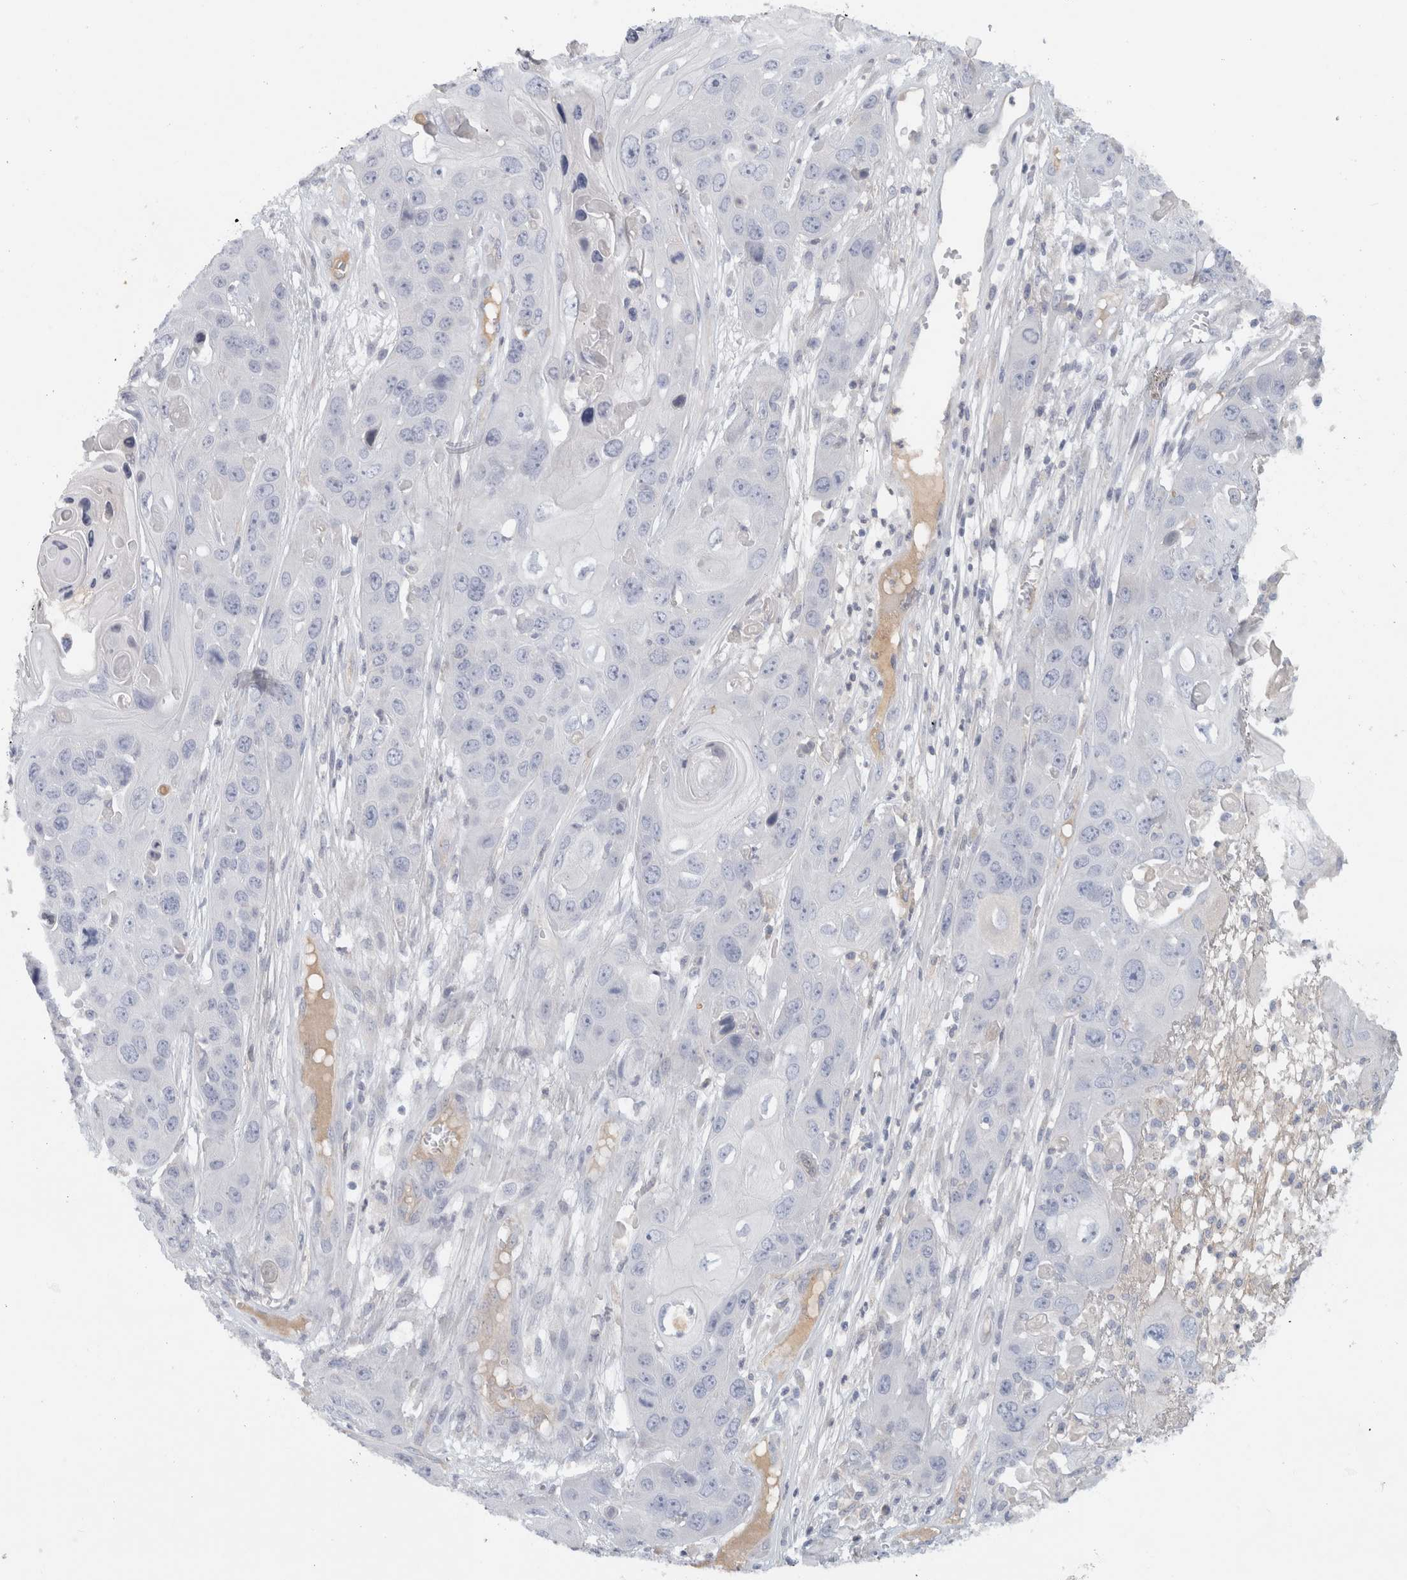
{"staining": {"intensity": "negative", "quantity": "none", "location": "none"}, "tissue": "skin cancer", "cell_type": "Tumor cells", "image_type": "cancer", "snomed": [{"axis": "morphology", "description": "Squamous cell carcinoma, NOS"}, {"axis": "topography", "description": "Skin"}], "caption": "Histopathology image shows no significant protein expression in tumor cells of squamous cell carcinoma (skin).", "gene": "STK31", "patient": {"sex": "male", "age": 55}}